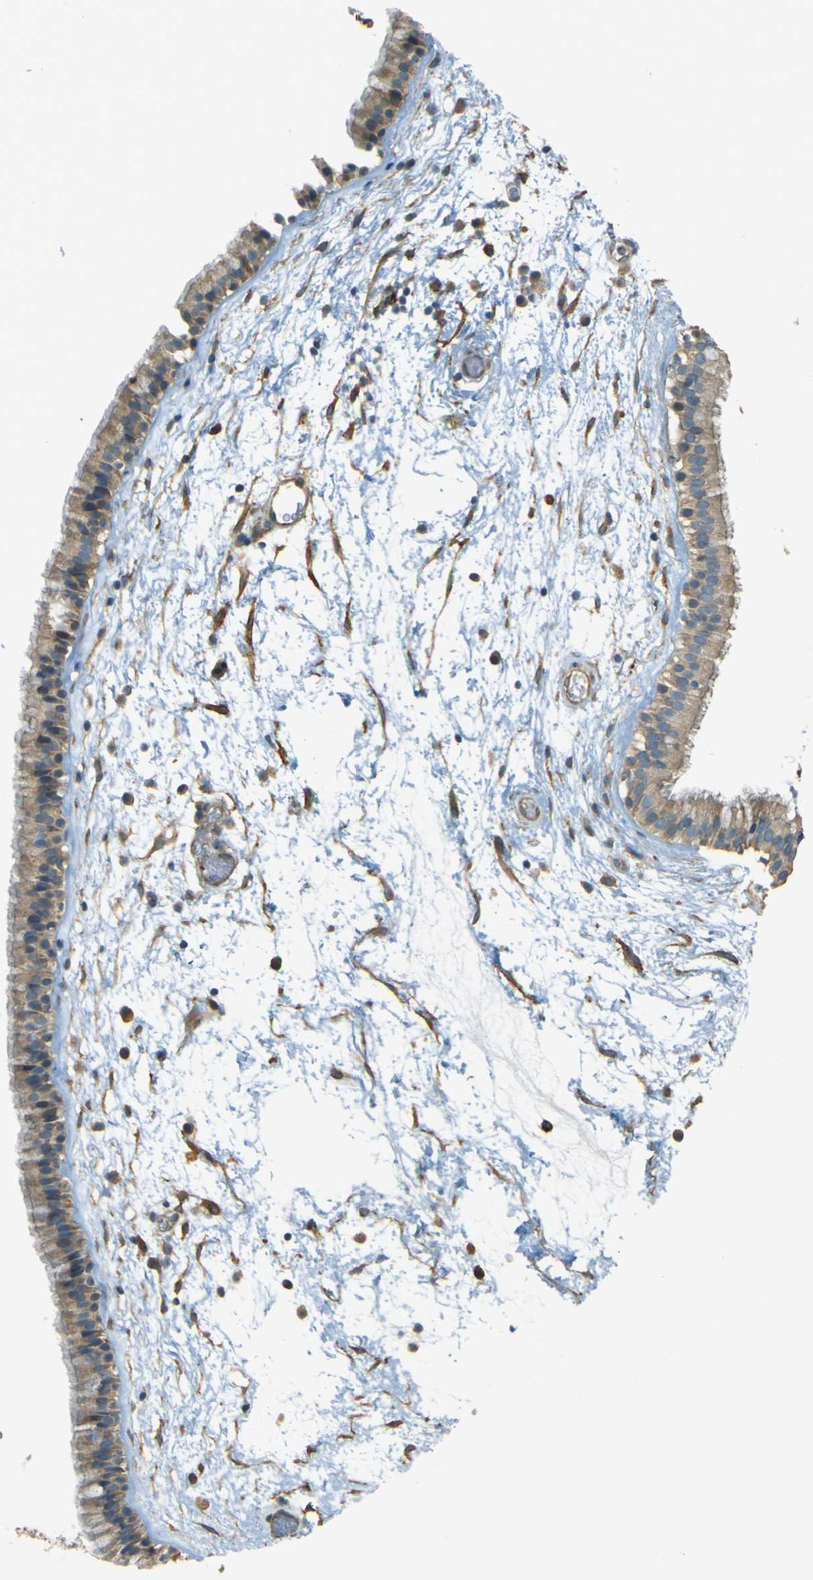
{"staining": {"intensity": "weak", "quantity": ">75%", "location": "cytoplasmic/membranous"}, "tissue": "nasopharynx", "cell_type": "Respiratory epithelial cells", "image_type": "normal", "snomed": [{"axis": "morphology", "description": "Normal tissue, NOS"}, {"axis": "morphology", "description": "Inflammation, NOS"}, {"axis": "topography", "description": "Nasopharynx"}], "caption": "Immunohistochemistry micrograph of normal nasopharynx: human nasopharynx stained using immunohistochemistry shows low levels of weak protein expression localized specifically in the cytoplasmic/membranous of respiratory epithelial cells, appearing as a cytoplasmic/membranous brown color.", "gene": "NEXN", "patient": {"sex": "male", "age": 48}}